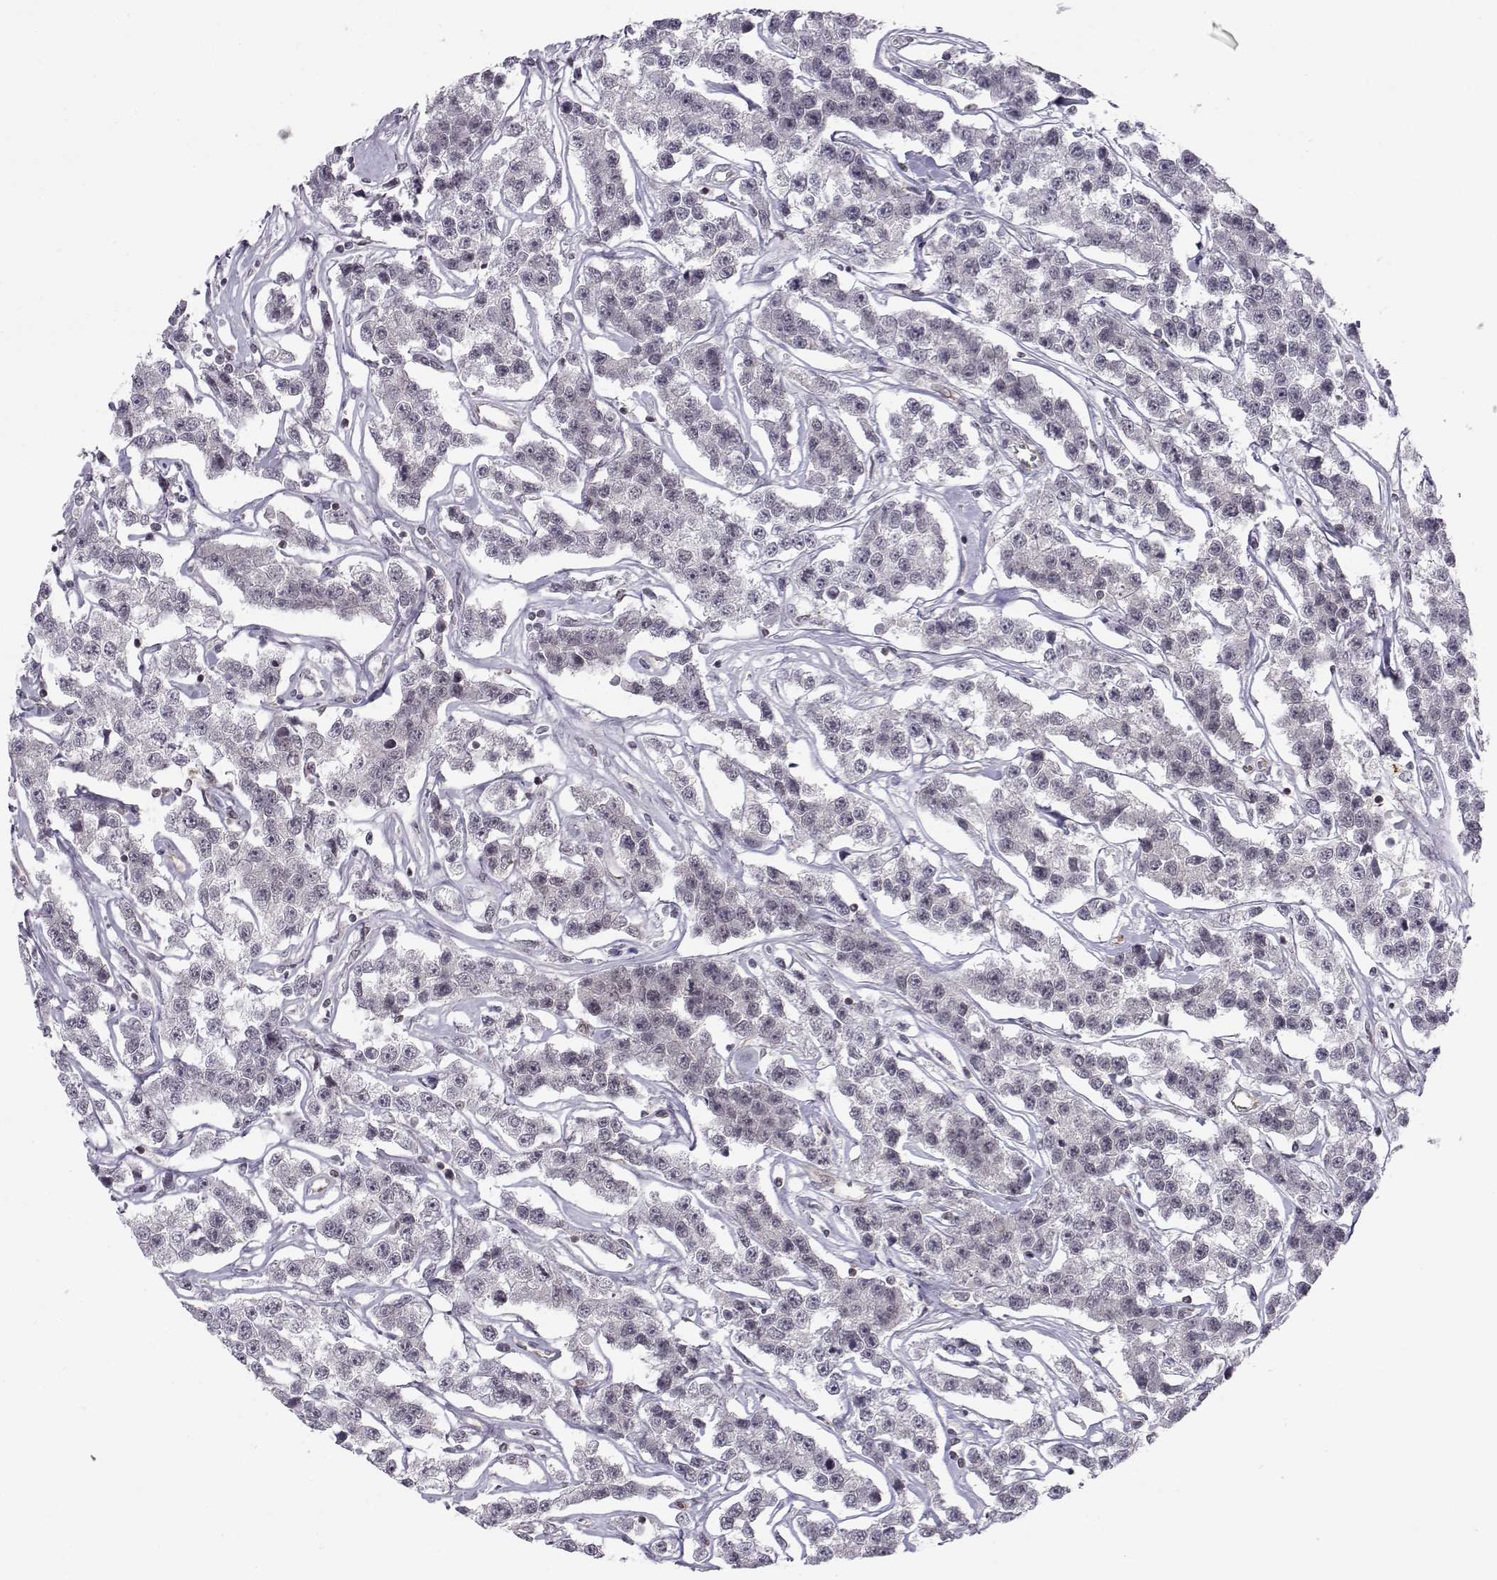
{"staining": {"intensity": "negative", "quantity": "none", "location": "none"}, "tissue": "testis cancer", "cell_type": "Tumor cells", "image_type": "cancer", "snomed": [{"axis": "morphology", "description": "Seminoma, NOS"}, {"axis": "topography", "description": "Testis"}], "caption": "An image of seminoma (testis) stained for a protein shows no brown staining in tumor cells.", "gene": "KIF13B", "patient": {"sex": "male", "age": 59}}